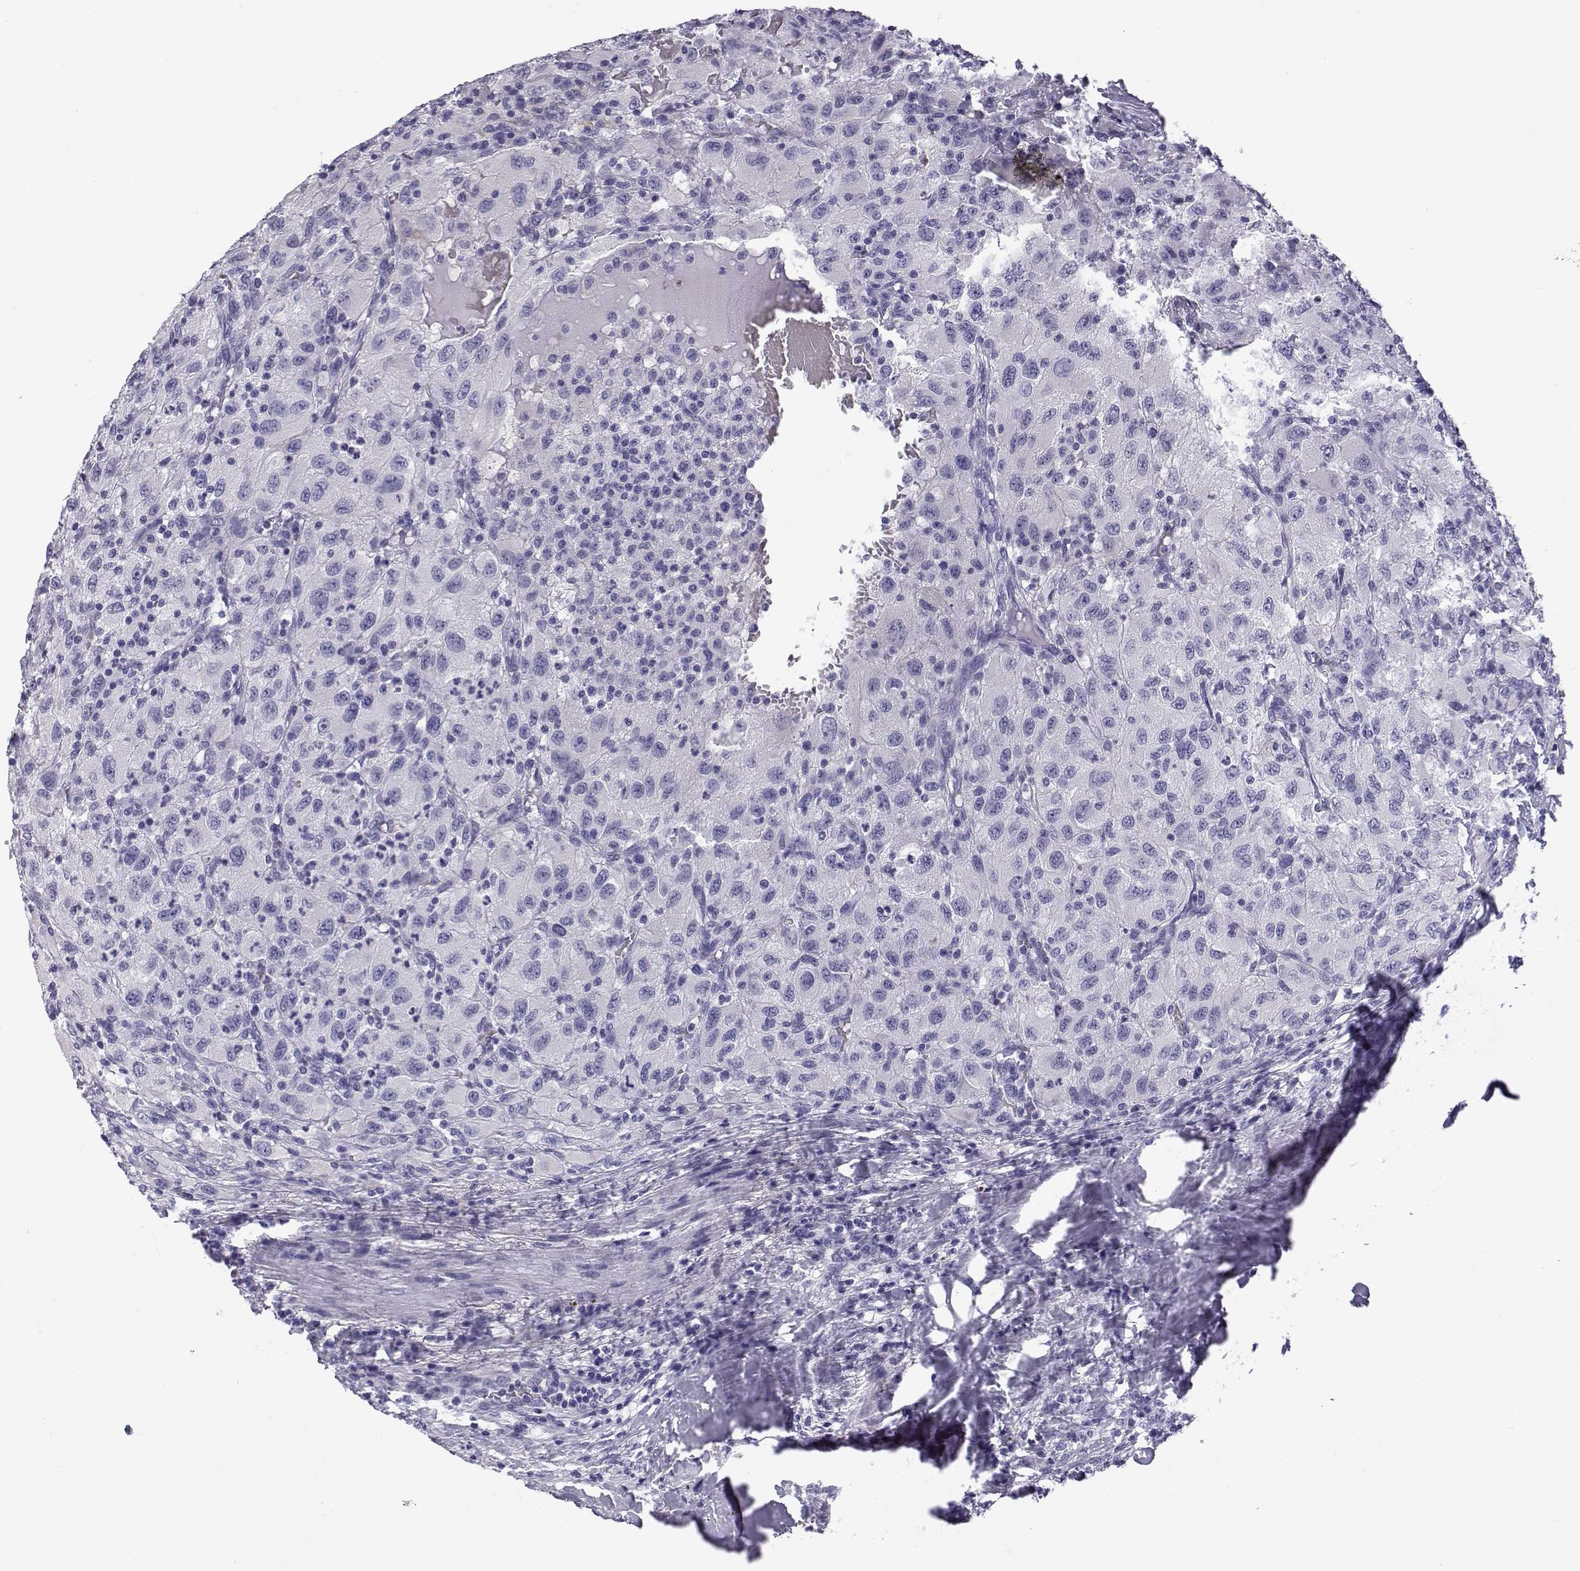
{"staining": {"intensity": "negative", "quantity": "none", "location": "none"}, "tissue": "renal cancer", "cell_type": "Tumor cells", "image_type": "cancer", "snomed": [{"axis": "morphology", "description": "Adenocarcinoma, NOS"}, {"axis": "topography", "description": "Kidney"}], "caption": "A photomicrograph of adenocarcinoma (renal) stained for a protein displays no brown staining in tumor cells. Brightfield microscopy of immunohistochemistry stained with DAB (3,3'-diaminobenzidine) (brown) and hematoxylin (blue), captured at high magnification.", "gene": "RNASE12", "patient": {"sex": "female", "age": 67}}